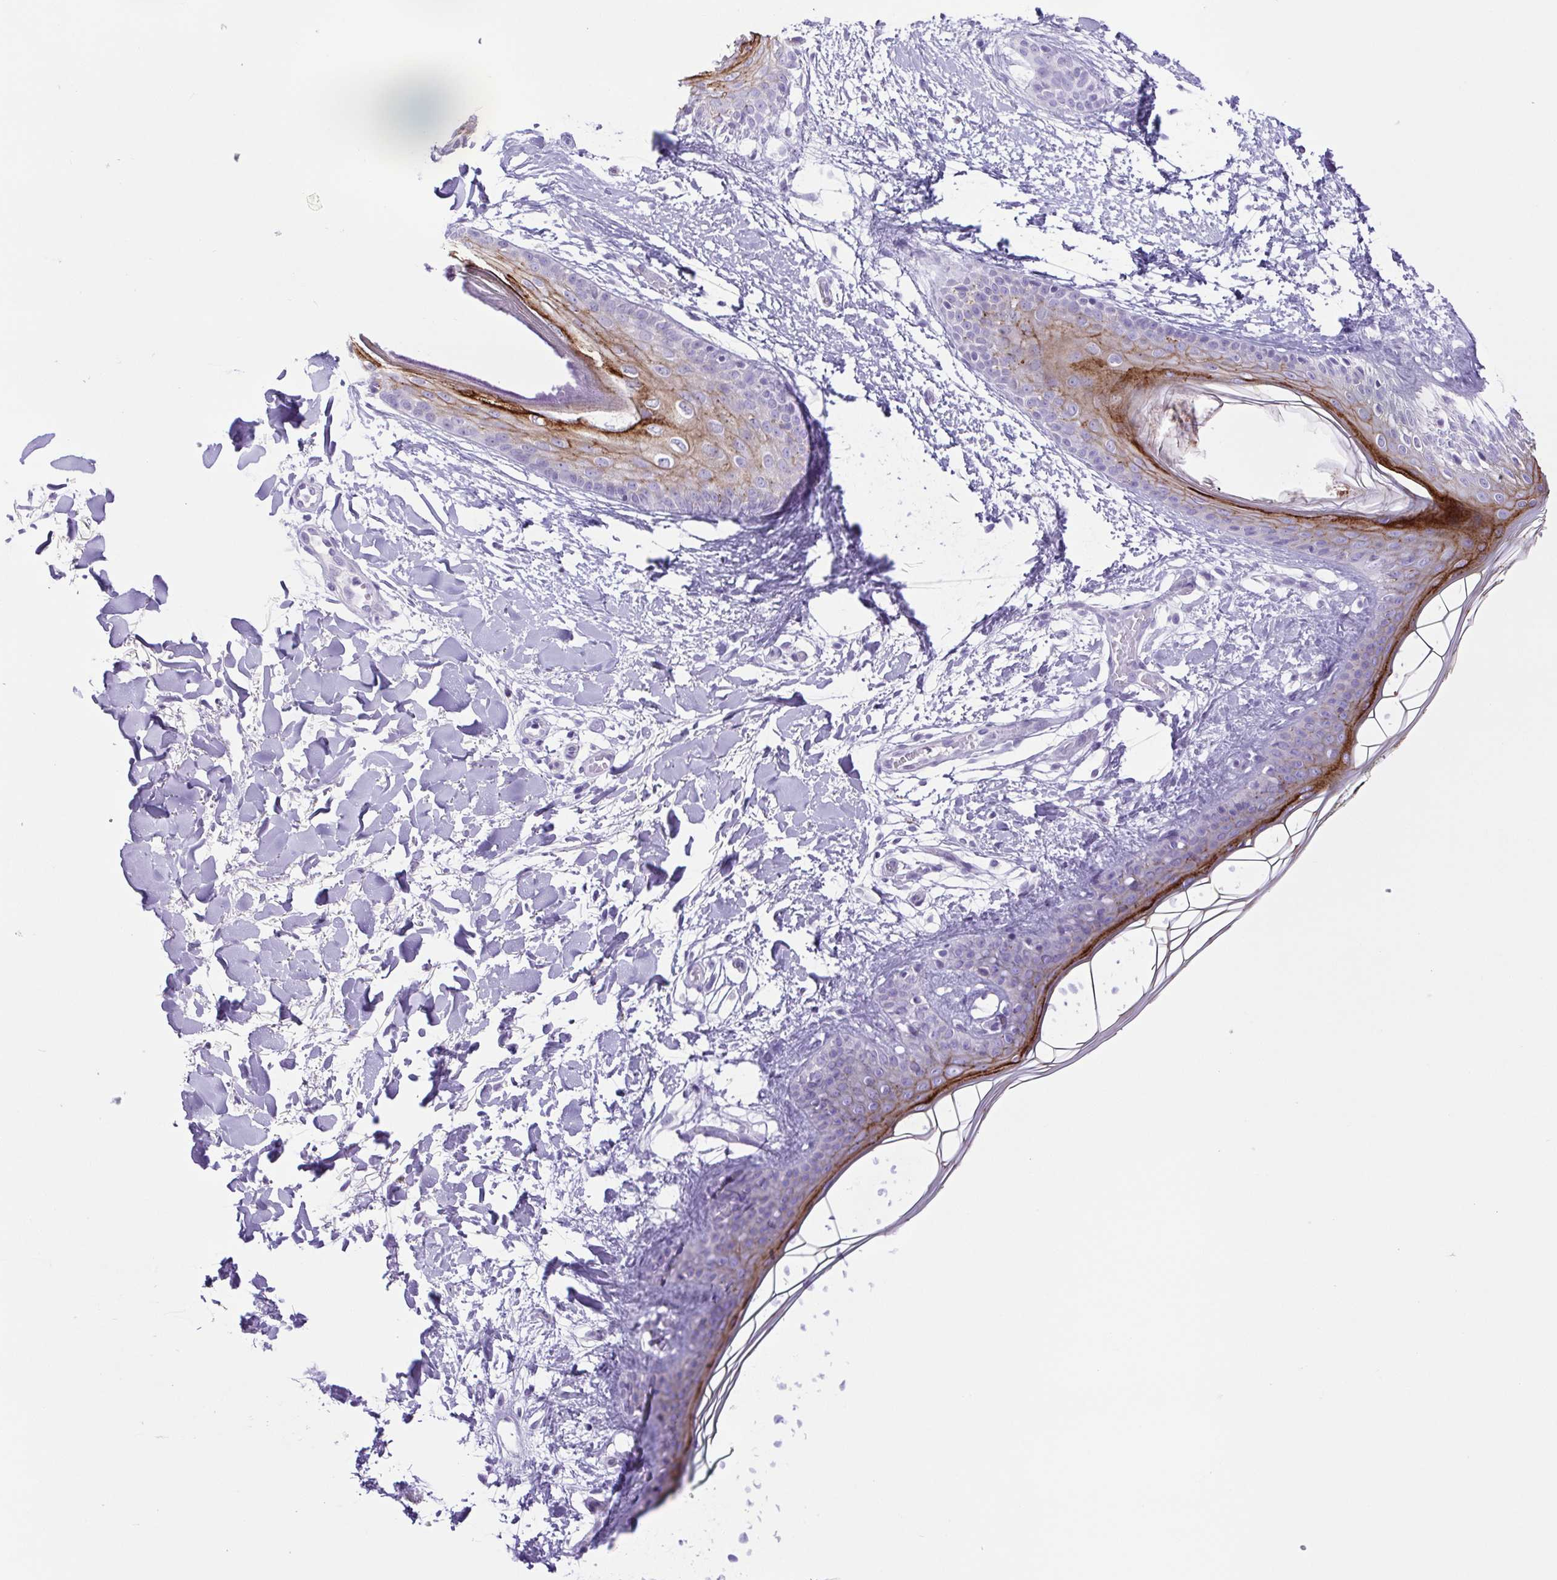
{"staining": {"intensity": "negative", "quantity": "none", "location": "none"}, "tissue": "skin", "cell_type": "Fibroblasts", "image_type": "normal", "snomed": [{"axis": "morphology", "description": "Normal tissue, NOS"}, {"axis": "topography", "description": "Skin"}], "caption": "High power microscopy photomicrograph of an IHC photomicrograph of normal skin, revealing no significant staining in fibroblasts.", "gene": "CDSN", "patient": {"sex": "female", "age": 34}}